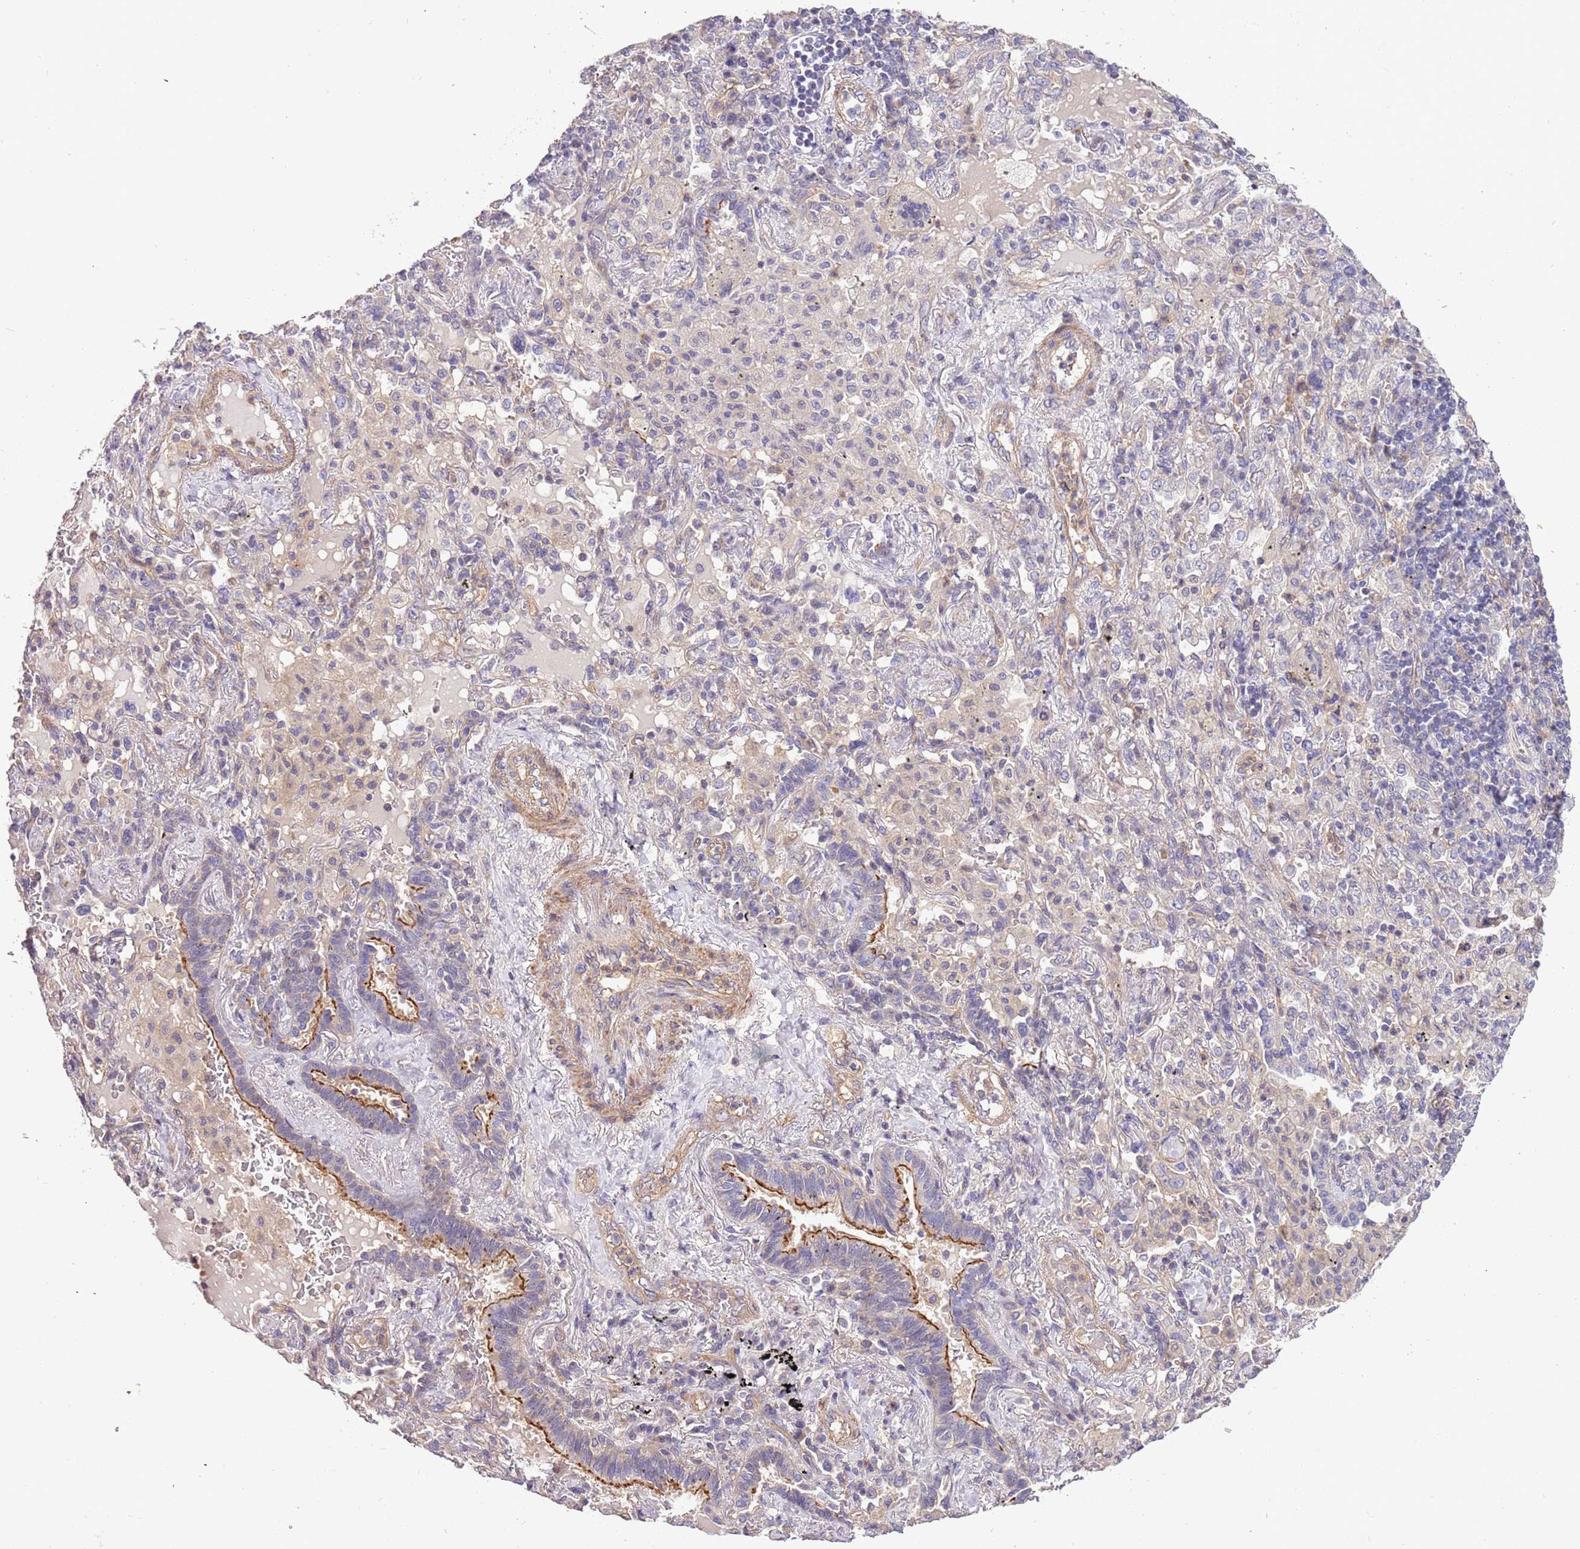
{"staining": {"intensity": "negative", "quantity": "none", "location": "none"}, "tissue": "lung cancer", "cell_type": "Tumor cells", "image_type": "cancer", "snomed": [{"axis": "morphology", "description": "Squamous cell carcinoma, NOS"}, {"axis": "topography", "description": "Lung"}], "caption": "A high-resolution micrograph shows IHC staining of lung cancer (squamous cell carcinoma), which shows no significant positivity in tumor cells.", "gene": "LAMB4", "patient": {"sex": "female", "age": 70}}